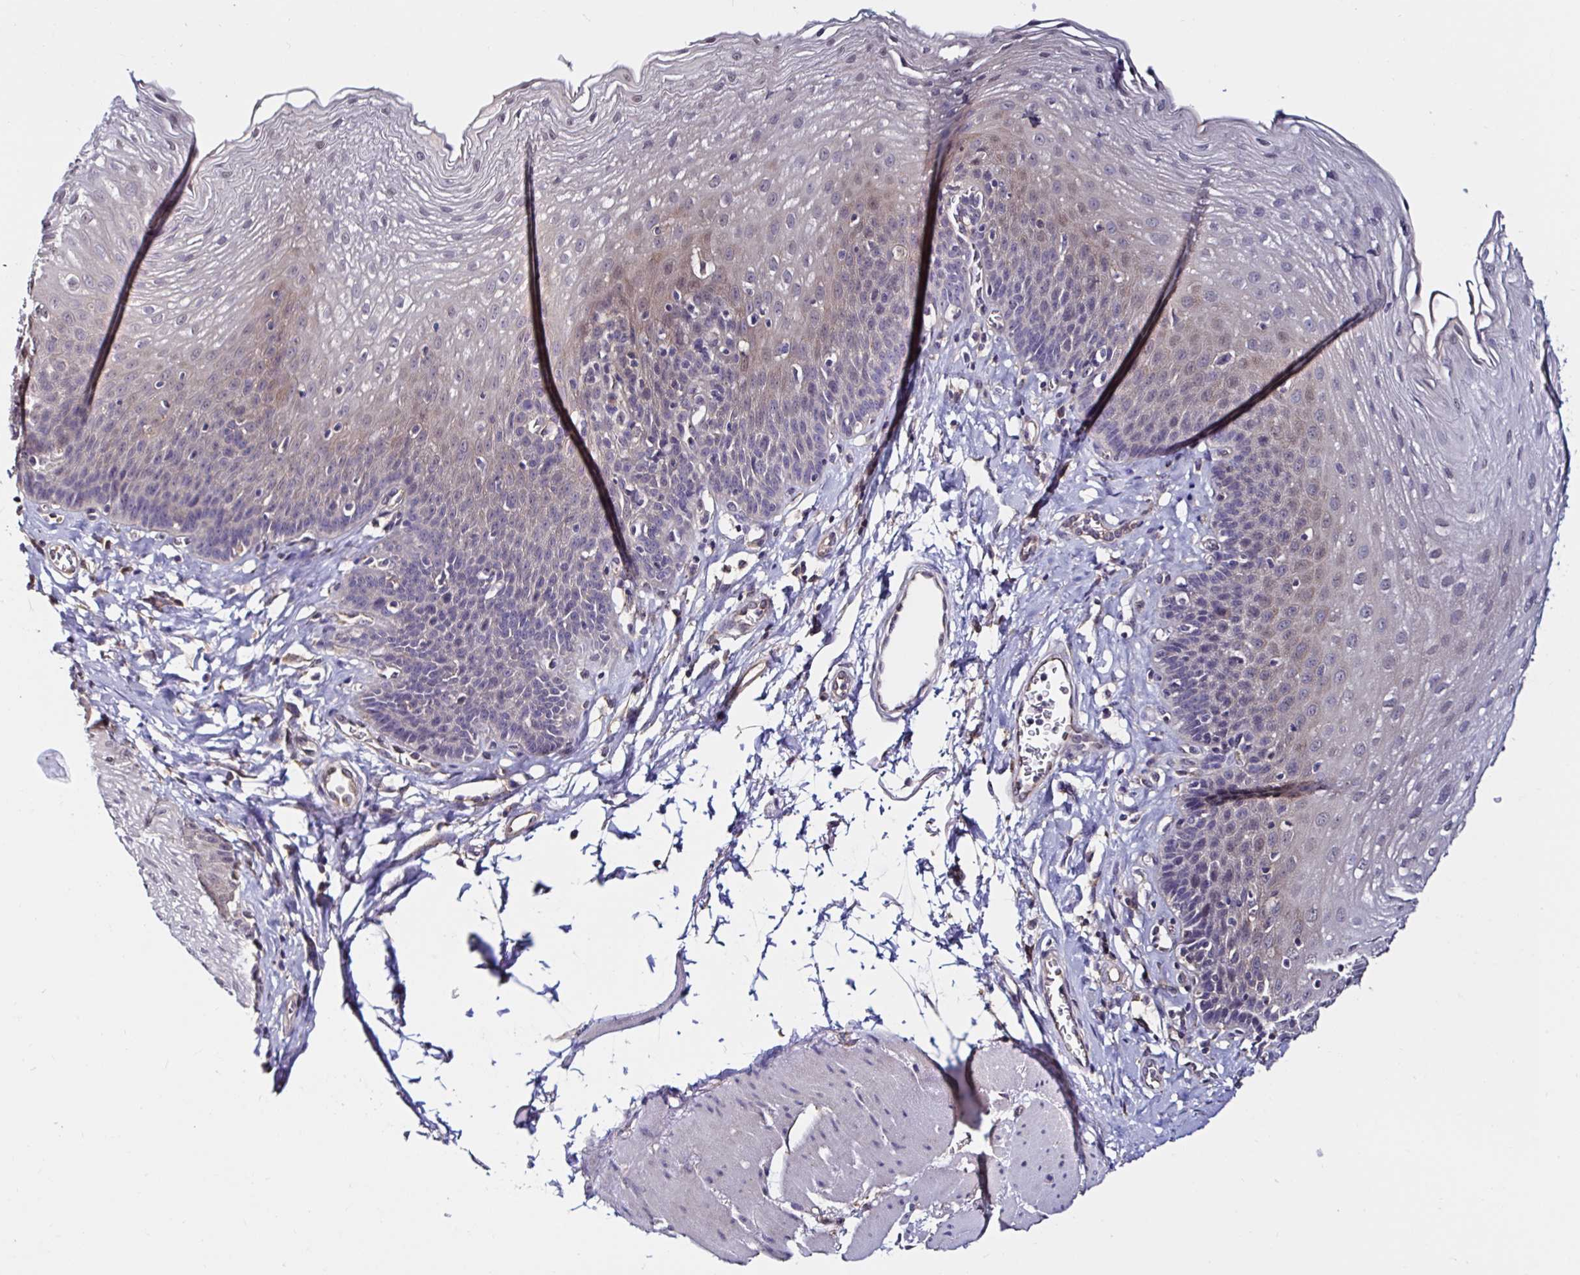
{"staining": {"intensity": "weak", "quantity": "<25%", "location": "cytoplasmic/membranous"}, "tissue": "esophagus", "cell_type": "Squamous epithelial cells", "image_type": "normal", "snomed": [{"axis": "morphology", "description": "Normal tissue, NOS"}, {"axis": "topography", "description": "Esophagus"}], "caption": "A high-resolution photomicrograph shows IHC staining of unremarkable esophagus, which displays no significant positivity in squamous epithelial cells.", "gene": "RSRP1", "patient": {"sex": "female", "age": 81}}